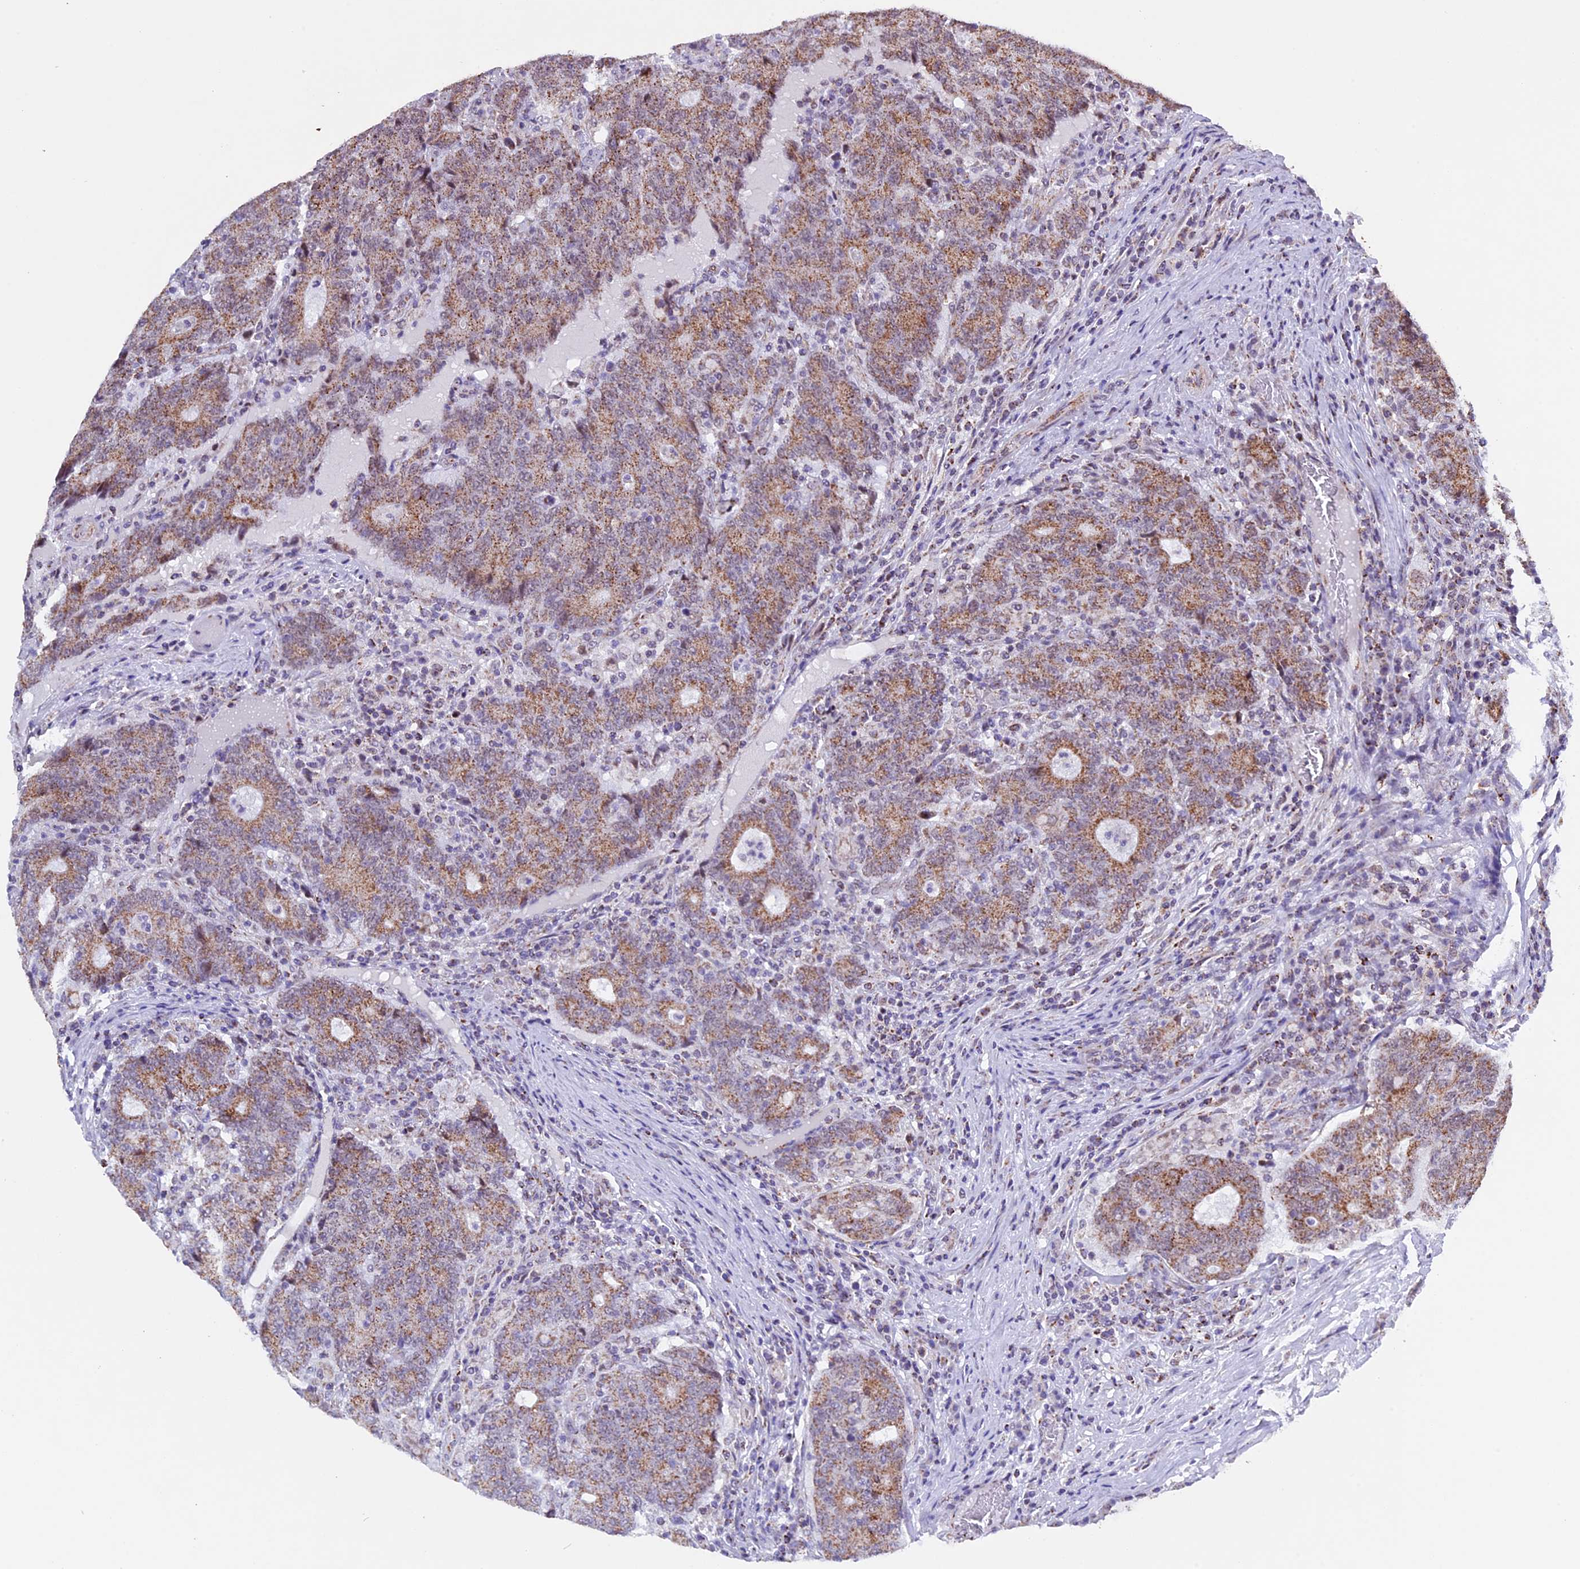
{"staining": {"intensity": "moderate", "quantity": ">75%", "location": "cytoplasmic/membranous"}, "tissue": "colorectal cancer", "cell_type": "Tumor cells", "image_type": "cancer", "snomed": [{"axis": "morphology", "description": "Adenocarcinoma, NOS"}, {"axis": "topography", "description": "Colon"}], "caption": "Tumor cells show medium levels of moderate cytoplasmic/membranous positivity in approximately >75% of cells in colorectal cancer (adenocarcinoma).", "gene": "TFAM", "patient": {"sex": "female", "age": 75}}